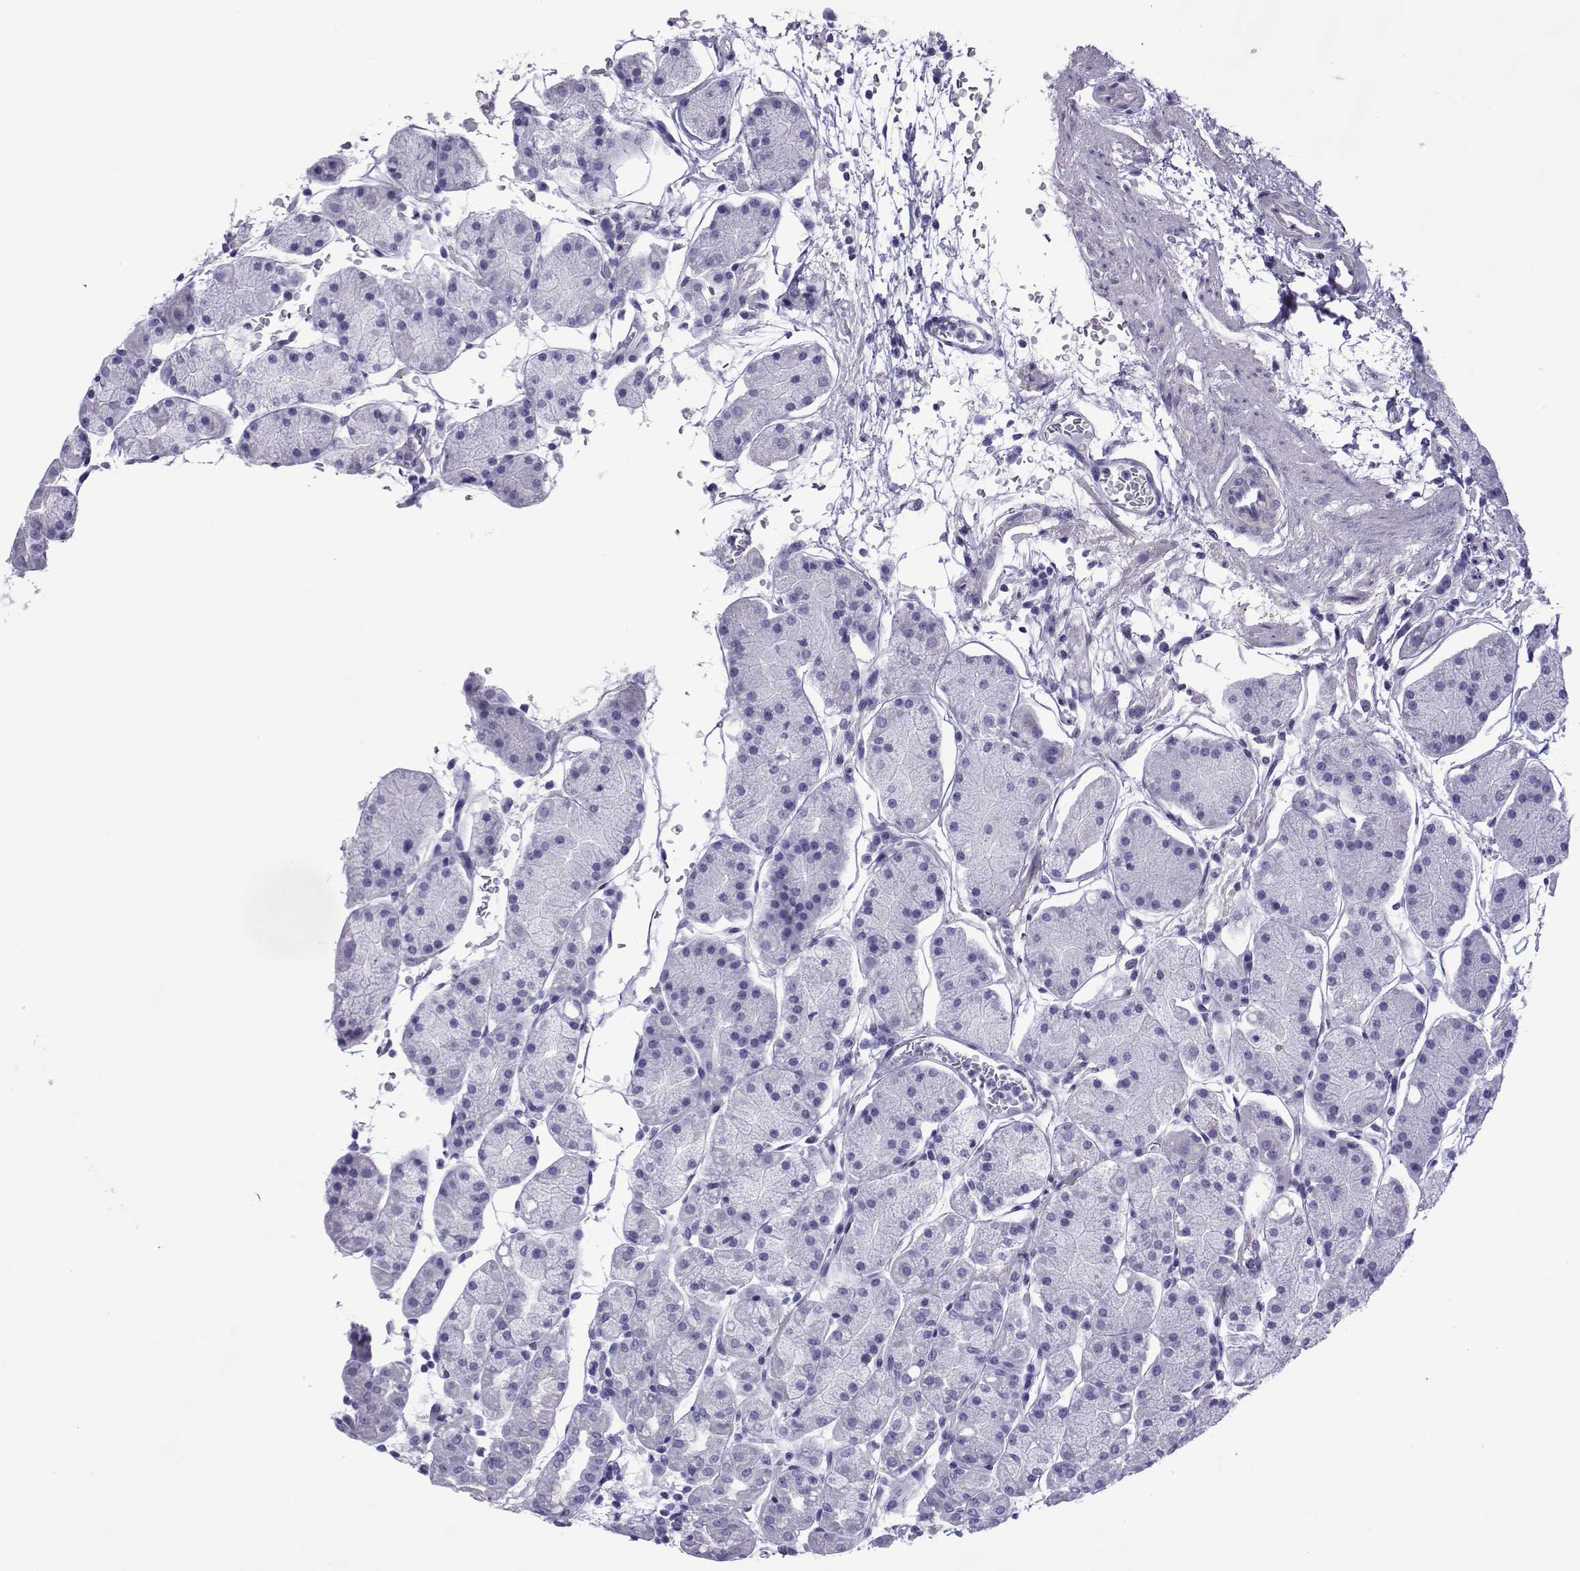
{"staining": {"intensity": "negative", "quantity": "none", "location": "none"}, "tissue": "stomach", "cell_type": "Glandular cells", "image_type": "normal", "snomed": [{"axis": "morphology", "description": "Normal tissue, NOS"}, {"axis": "topography", "description": "Stomach"}], "caption": "Micrograph shows no protein positivity in glandular cells of unremarkable stomach.", "gene": "SPANXA1", "patient": {"sex": "male", "age": 54}}